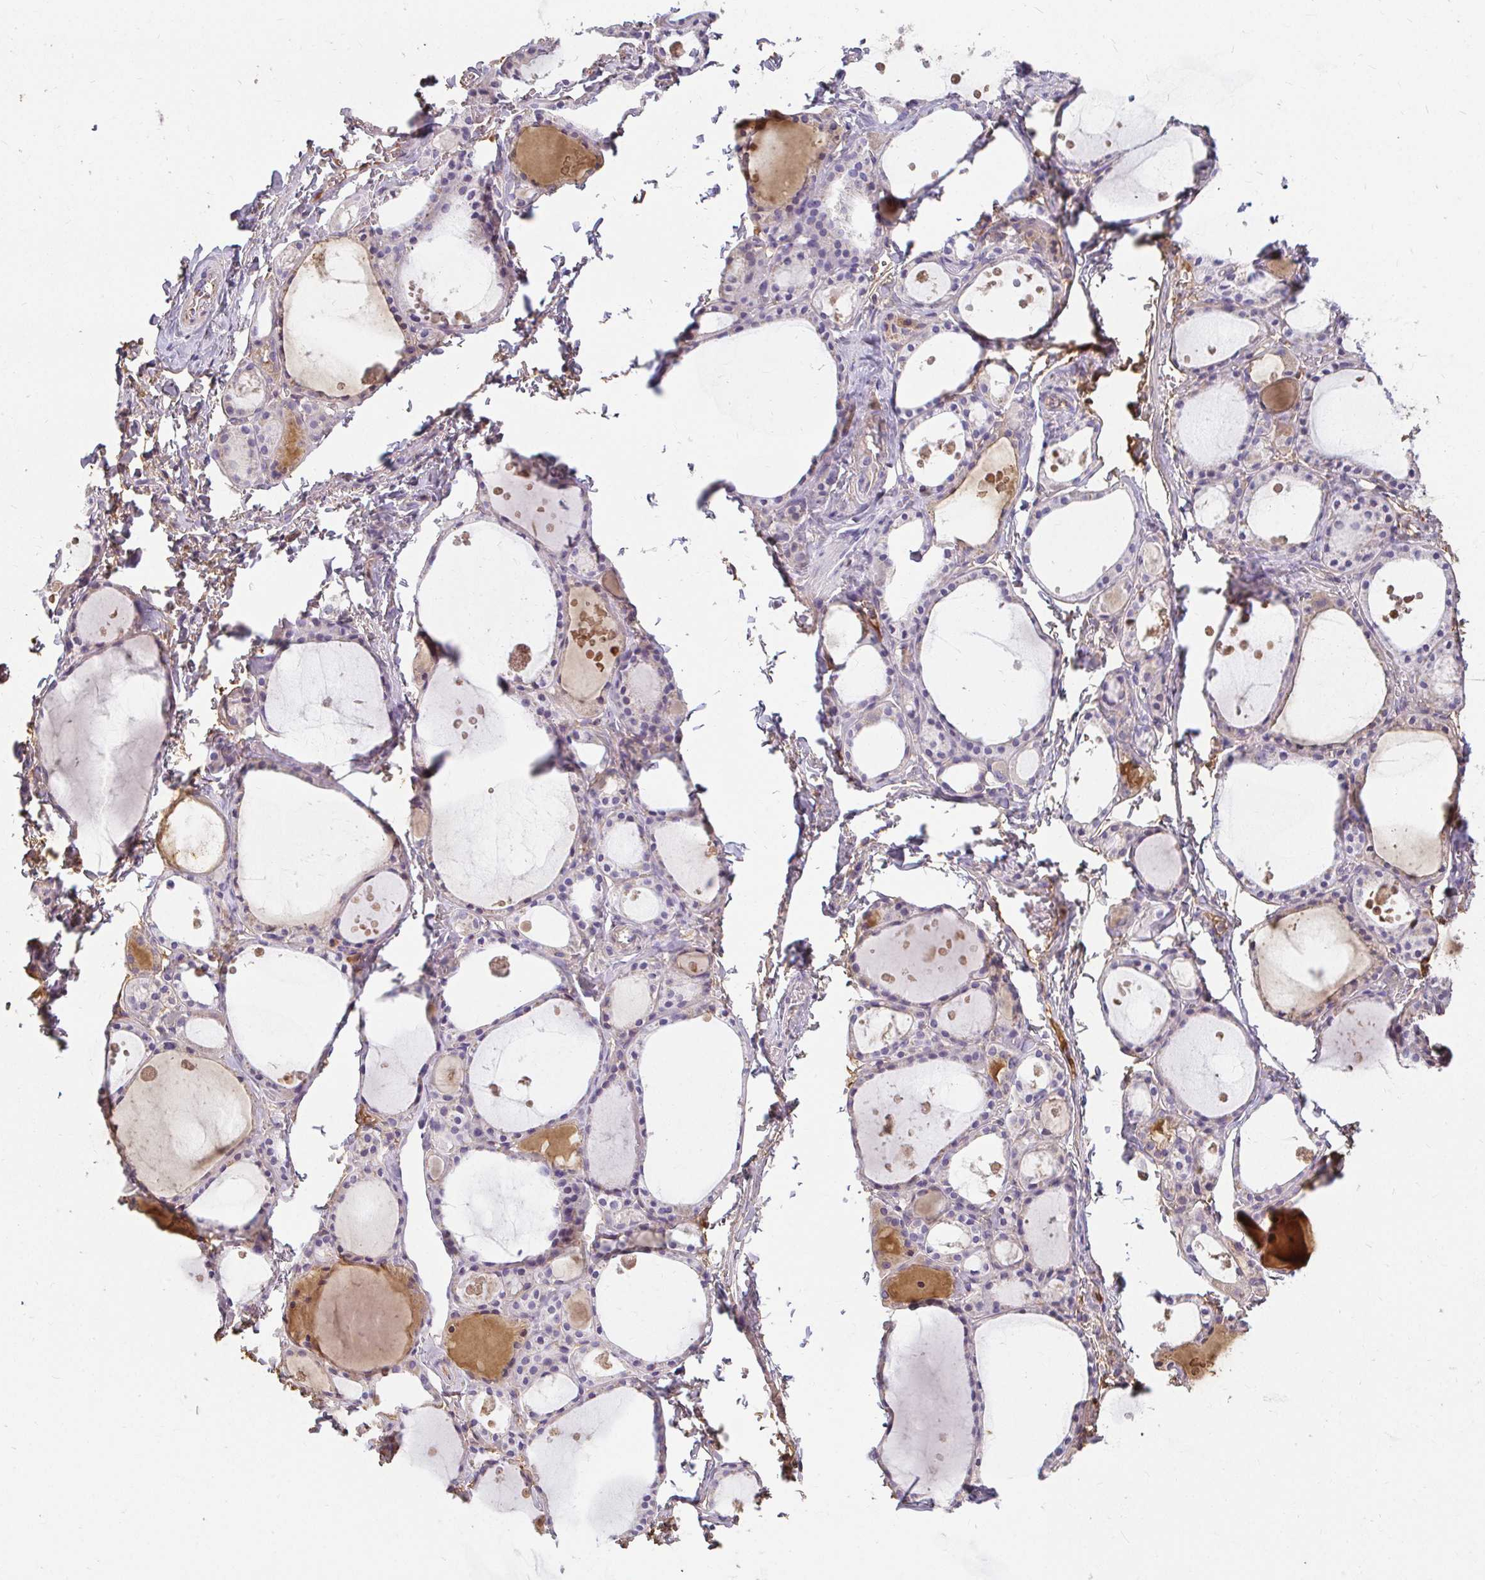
{"staining": {"intensity": "negative", "quantity": "none", "location": "none"}, "tissue": "thyroid gland", "cell_type": "Glandular cells", "image_type": "normal", "snomed": [{"axis": "morphology", "description": "Normal tissue, NOS"}, {"axis": "topography", "description": "Thyroid gland"}], "caption": "A photomicrograph of thyroid gland stained for a protein displays no brown staining in glandular cells. (DAB (3,3'-diaminobenzidine) immunohistochemistry with hematoxylin counter stain).", "gene": "LOXL4", "patient": {"sex": "male", "age": 68}}